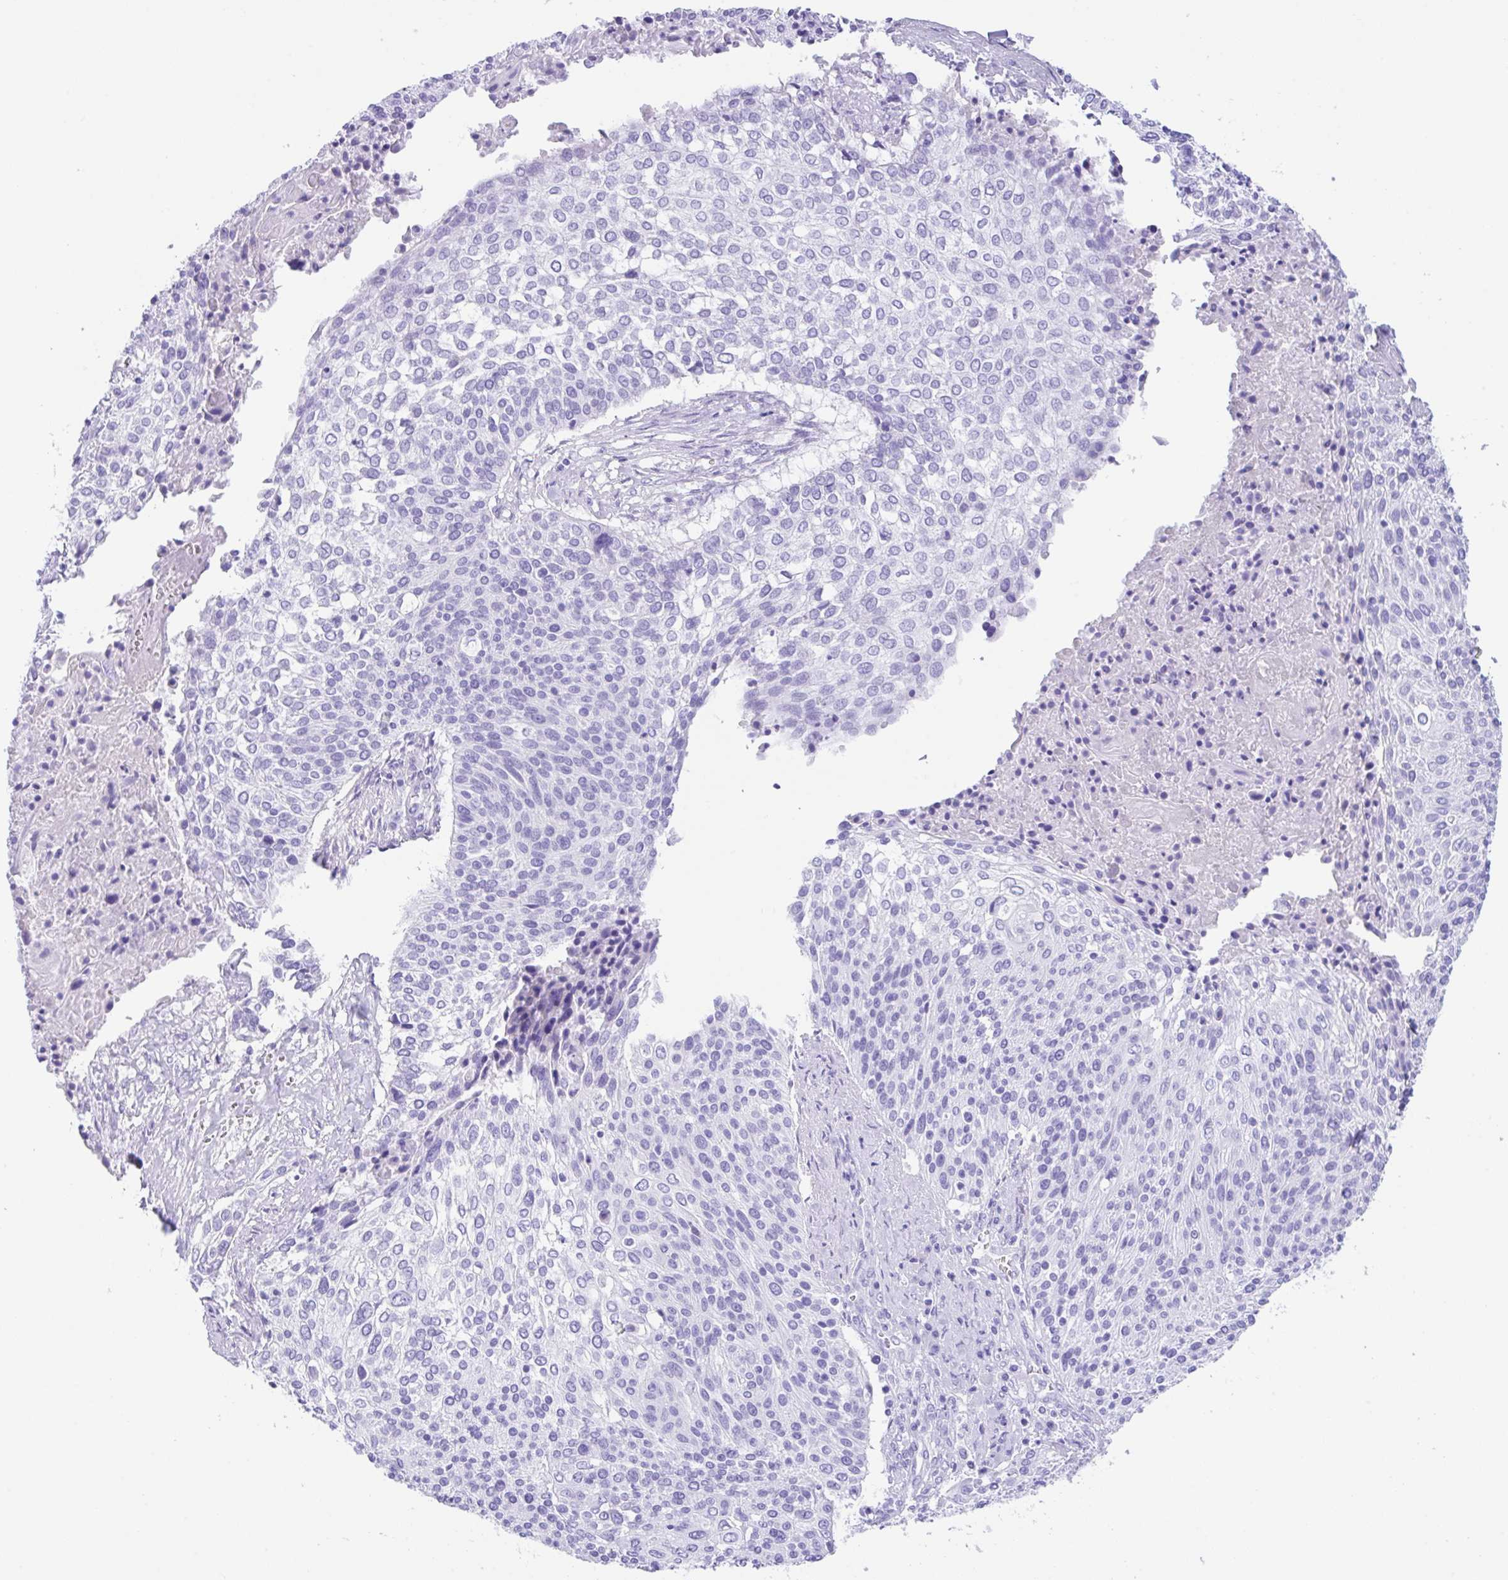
{"staining": {"intensity": "negative", "quantity": "none", "location": "none"}, "tissue": "cervical cancer", "cell_type": "Tumor cells", "image_type": "cancer", "snomed": [{"axis": "morphology", "description": "Squamous cell carcinoma, NOS"}, {"axis": "topography", "description": "Cervix"}], "caption": "This image is of squamous cell carcinoma (cervical) stained with immunohistochemistry (IHC) to label a protein in brown with the nuclei are counter-stained blue. There is no expression in tumor cells.", "gene": "CPA1", "patient": {"sex": "female", "age": 31}}